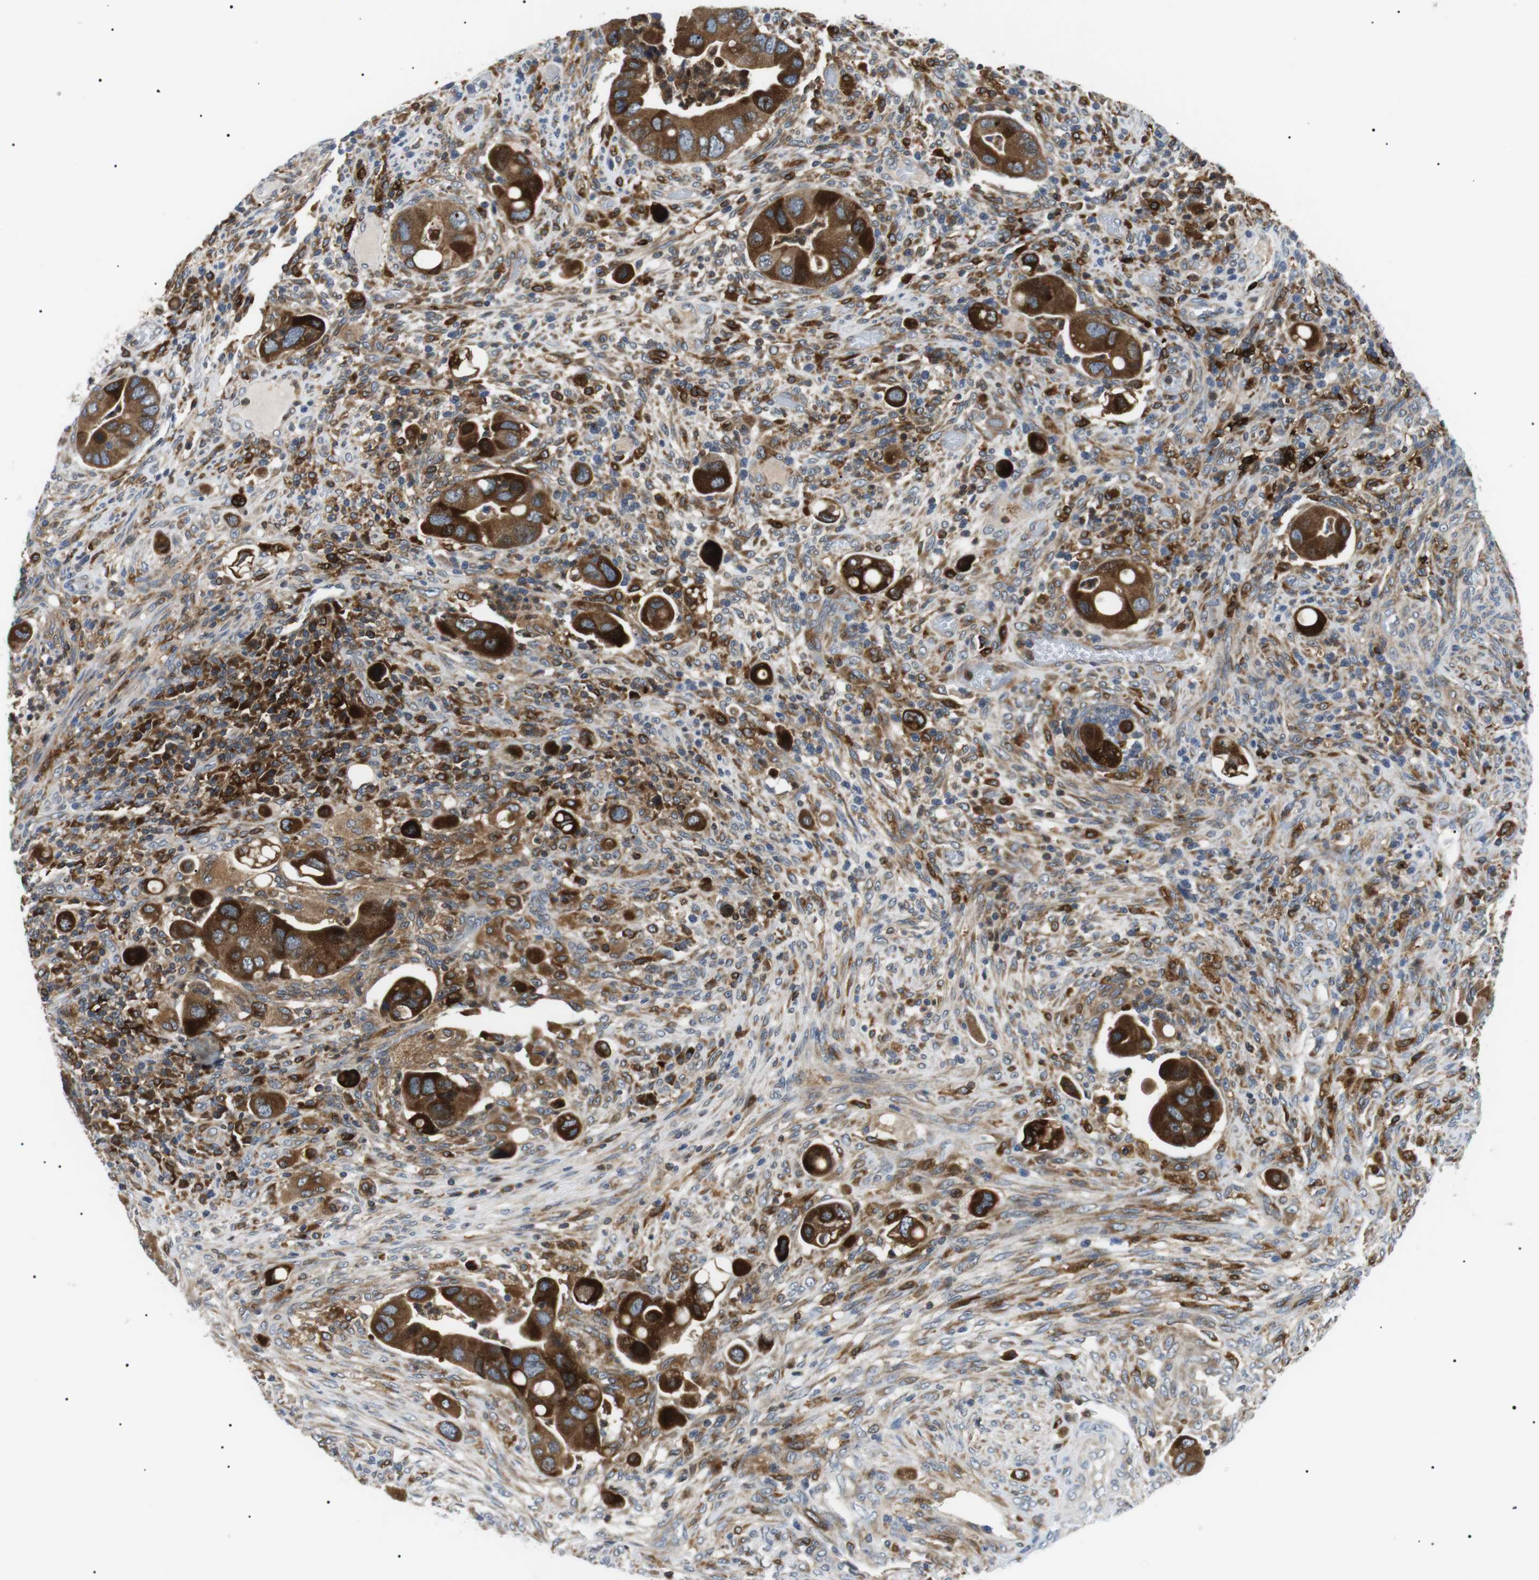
{"staining": {"intensity": "strong", "quantity": ">75%", "location": "cytoplasmic/membranous"}, "tissue": "colorectal cancer", "cell_type": "Tumor cells", "image_type": "cancer", "snomed": [{"axis": "morphology", "description": "Adenocarcinoma, NOS"}, {"axis": "topography", "description": "Rectum"}], "caption": "A micrograph showing strong cytoplasmic/membranous expression in about >75% of tumor cells in colorectal cancer (adenocarcinoma), as visualized by brown immunohistochemical staining.", "gene": "RAB9A", "patient": {"sex": "female", "age": 57}}